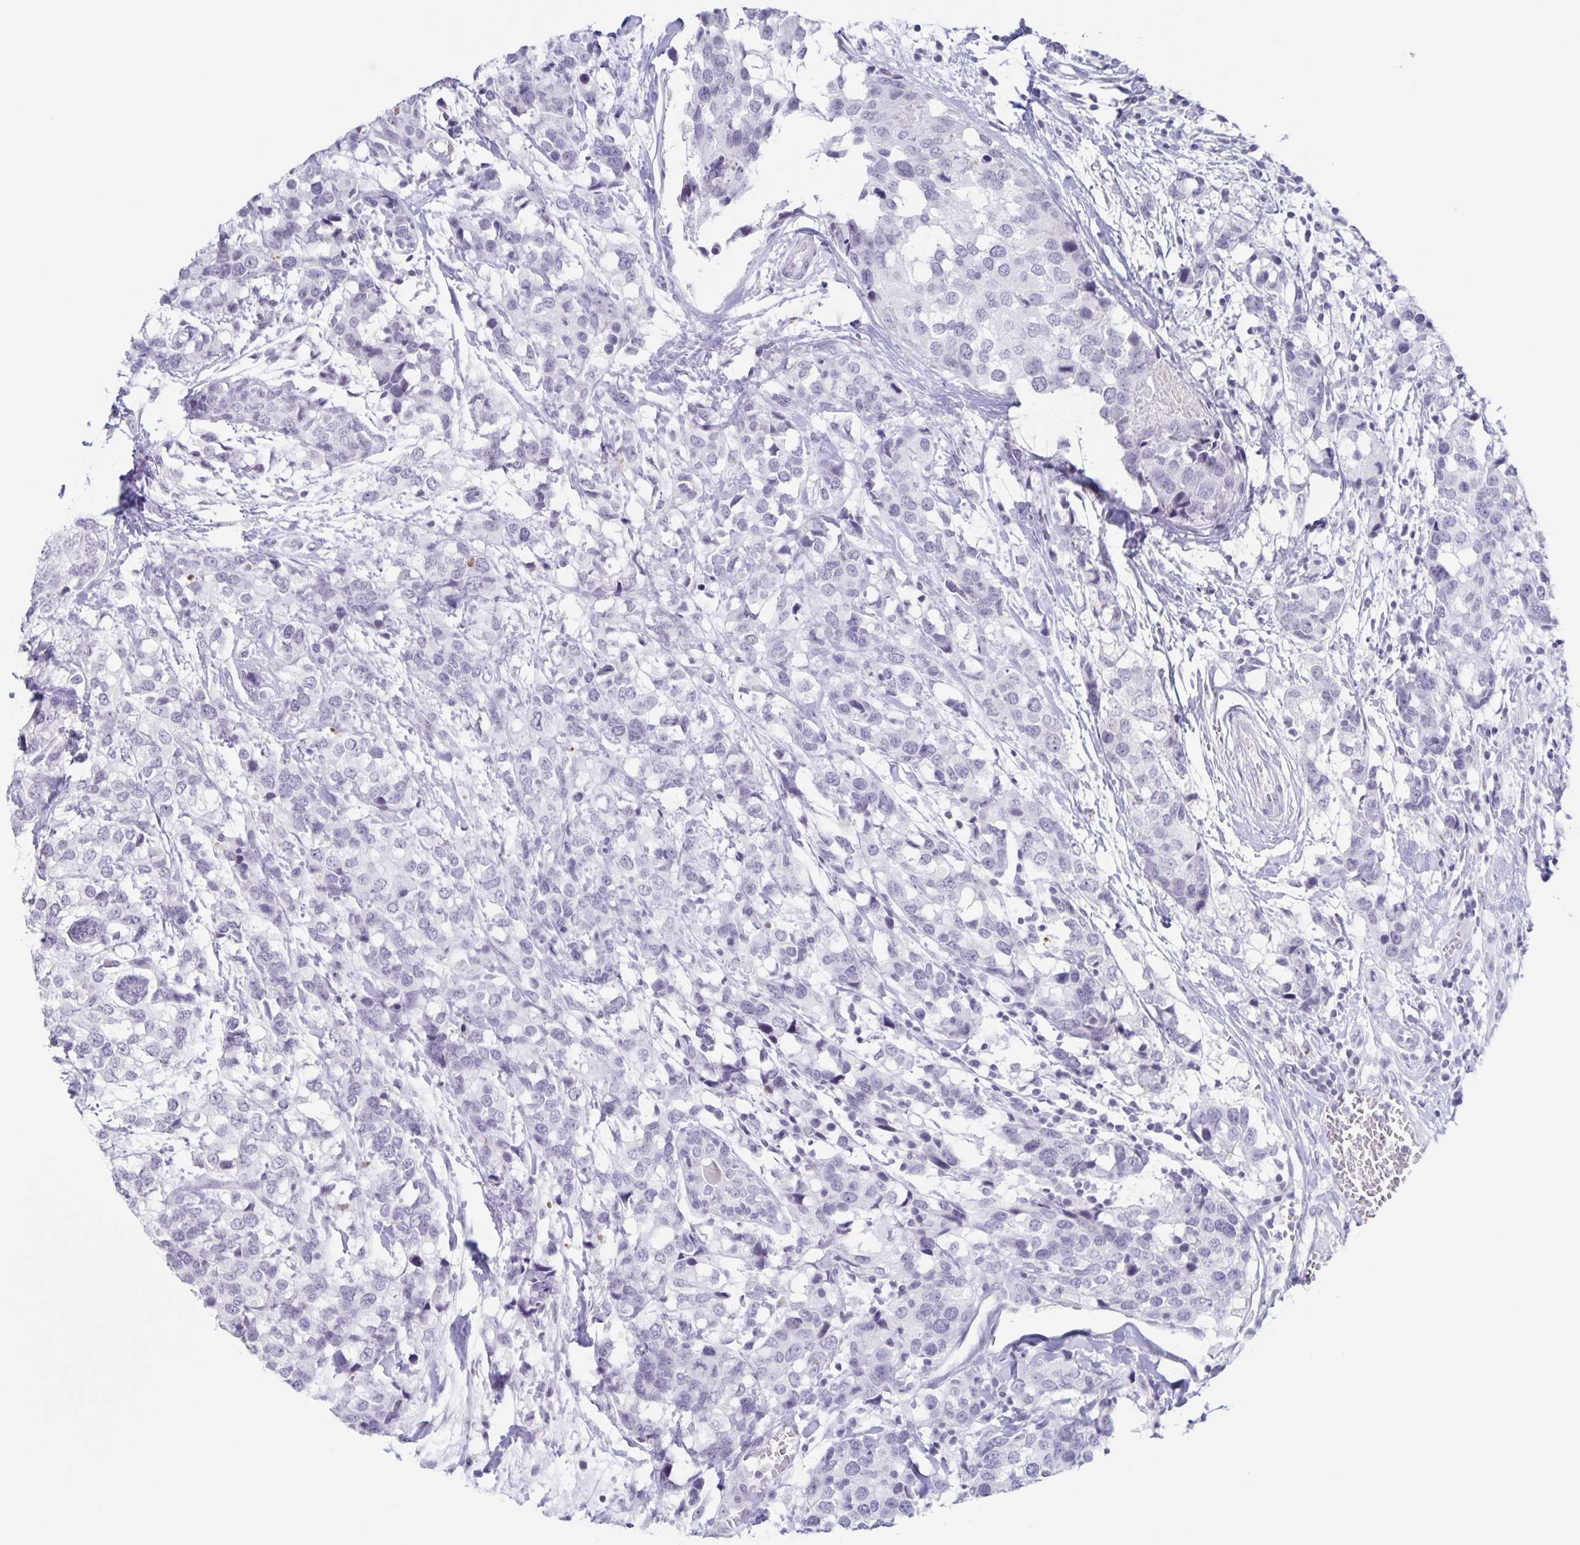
{"staining": {"intensity": "negative", "quantity": "none", "location": "none"}, "tissue": "breast cancer", "cell_type": "Tumor cells", "image_type": "cancer", "snomed": [{"axis": "morphology", "description": "Lobular carcinoma"}, {"axis": "topography", "description": "Breast"}], "caption": "Immunohistochemical staining of human lobular carcinoma (breast) displays no significant staining in tumor cells.", "gene": "LCE6A", "patient": {"sex": "female", "age": 59}}